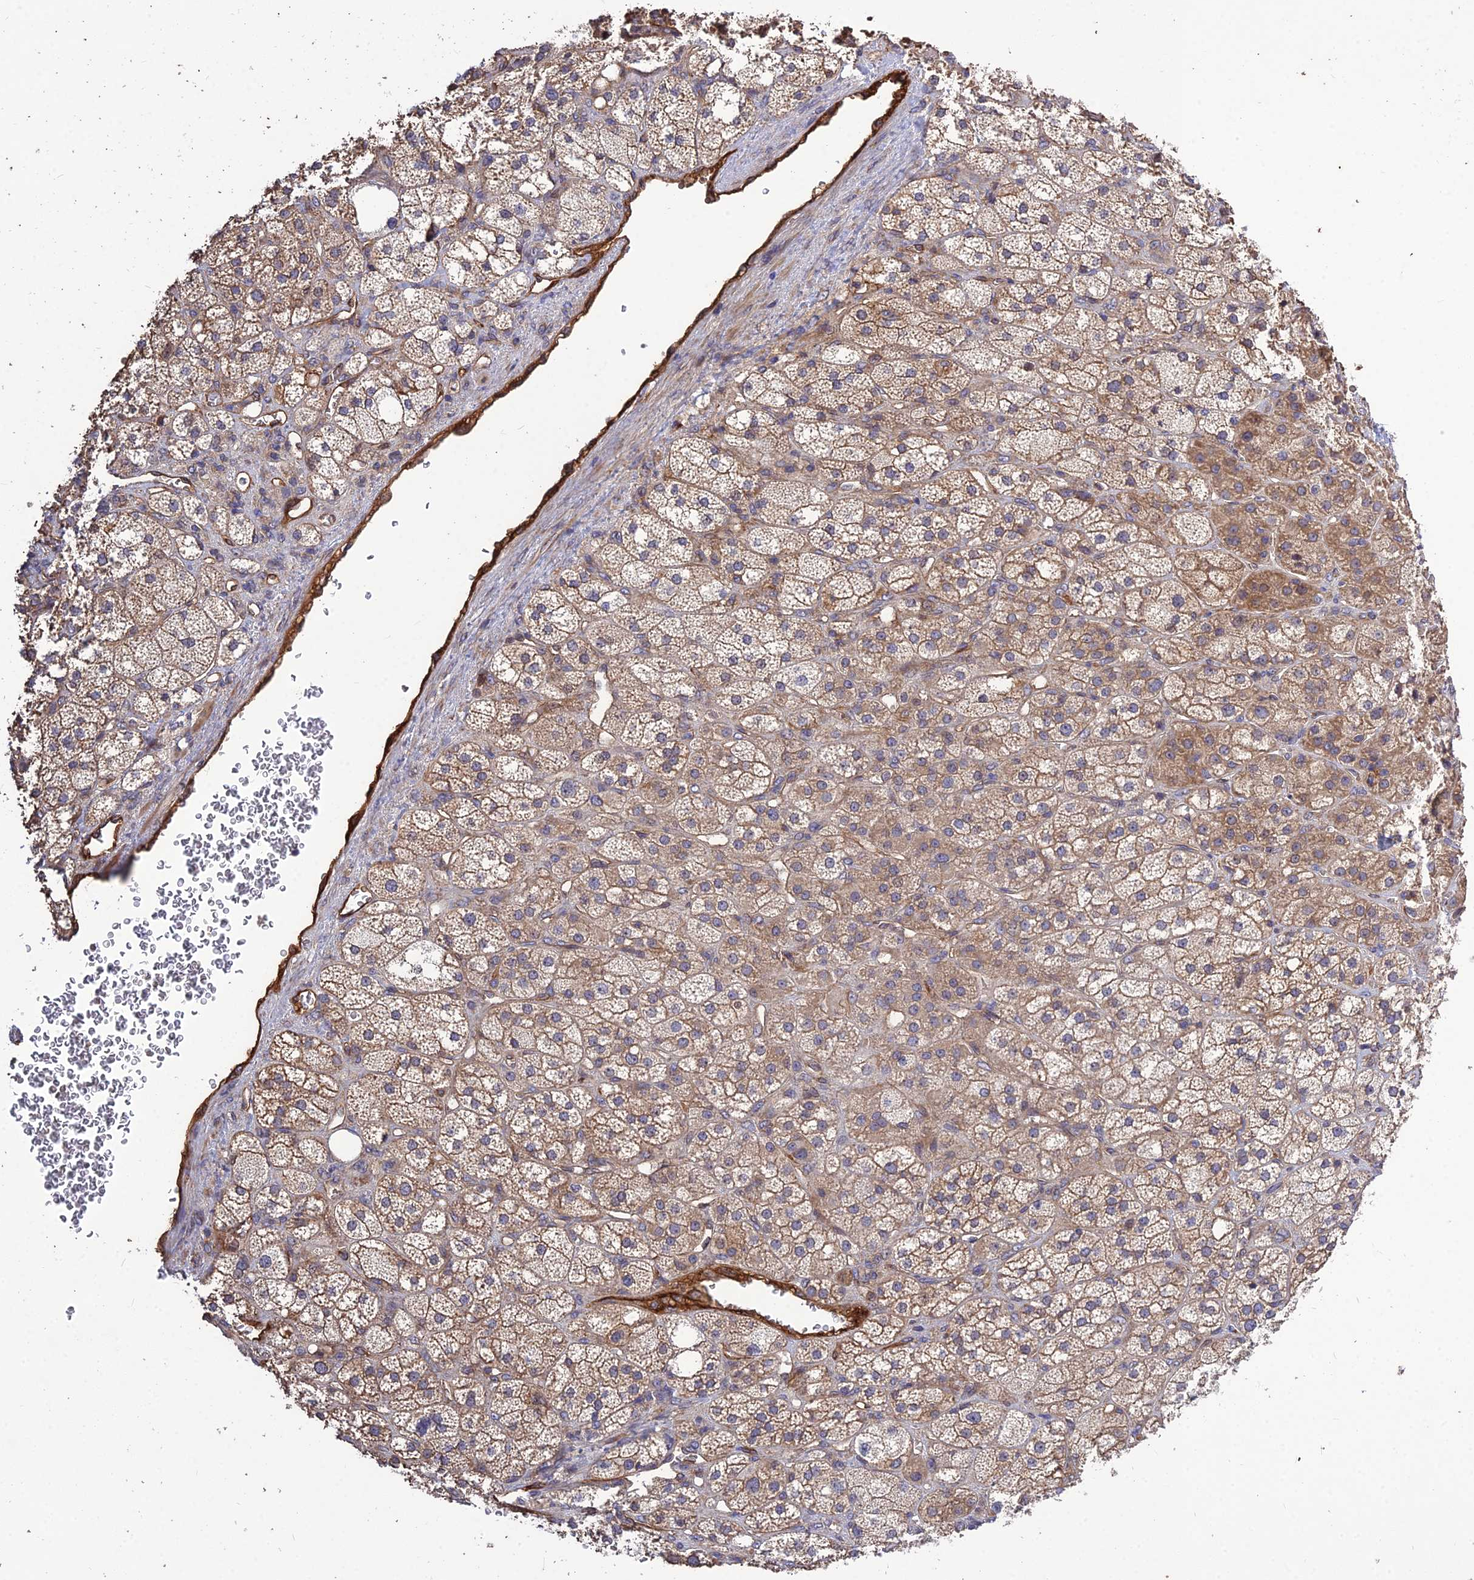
{"staining": {"intensity": "moderate", "quantity": "25%-75%", "location": "cytoplasmic/membranous"}, "tissue": "adrenal gland", "cell_type": "Glandular cells", "image_type": "normal", "snomed": [{"axis": "morphology", "description": "Normal tissue, NOS"}, {"axis": "topography", "description": "Adrenal gland"}], "caption": "Immunohistochemical staining of normal human adrenal gland reveals medium levels of moderate cytoplasmic/membranous expression in about 25%-75% of glandular cells.", "gene": "CRTAP", "patient": {"sex": "male", "age": 61}}